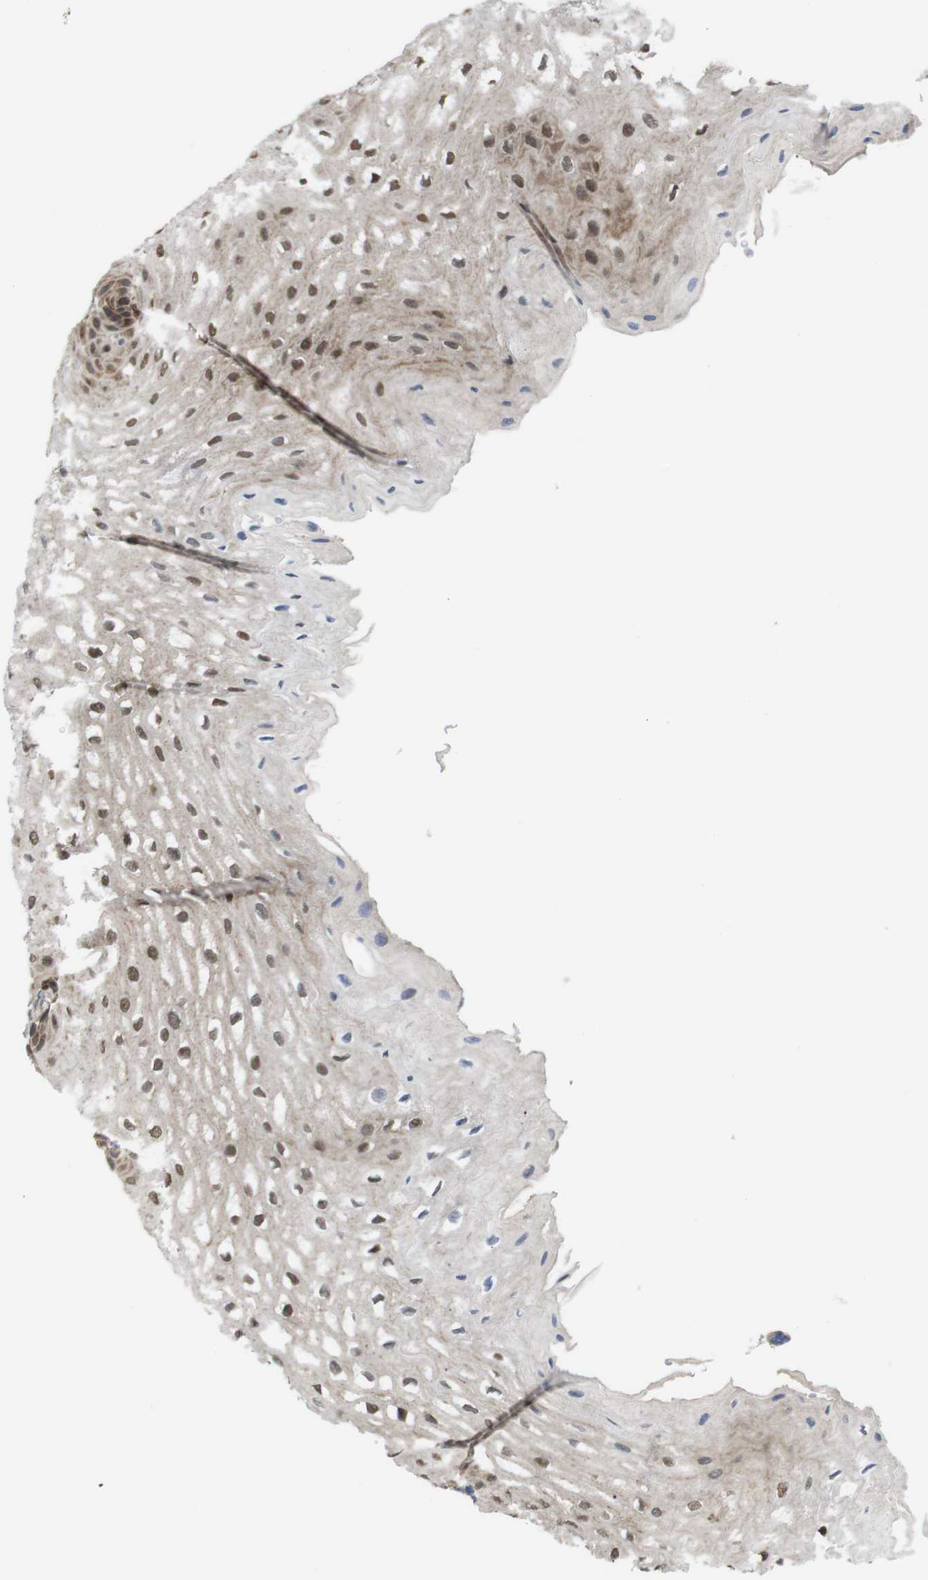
{"staining": {"intensity": "moderate", "quantity": ">75%", "location": "cytoplasmic/membranous,nuclear"}, "tissue": "esophagus", "cell_type": "Squamous epithelial cells", "image_type": "normal", "snomed": [{"axis": "morphology", "description": "Normal tissue, NOS"}, {"axis": "topography", "description": "Esophagus"}], "caption": "This image exhibits IHC staining of unremarkable human esophagus, with medium moderate cytoplasmic/membranous,nuclear expression in about >75% of squamous epithelial cells.", "gene": "PTPN1", "patient": {"sex": "male", "age": 54}}